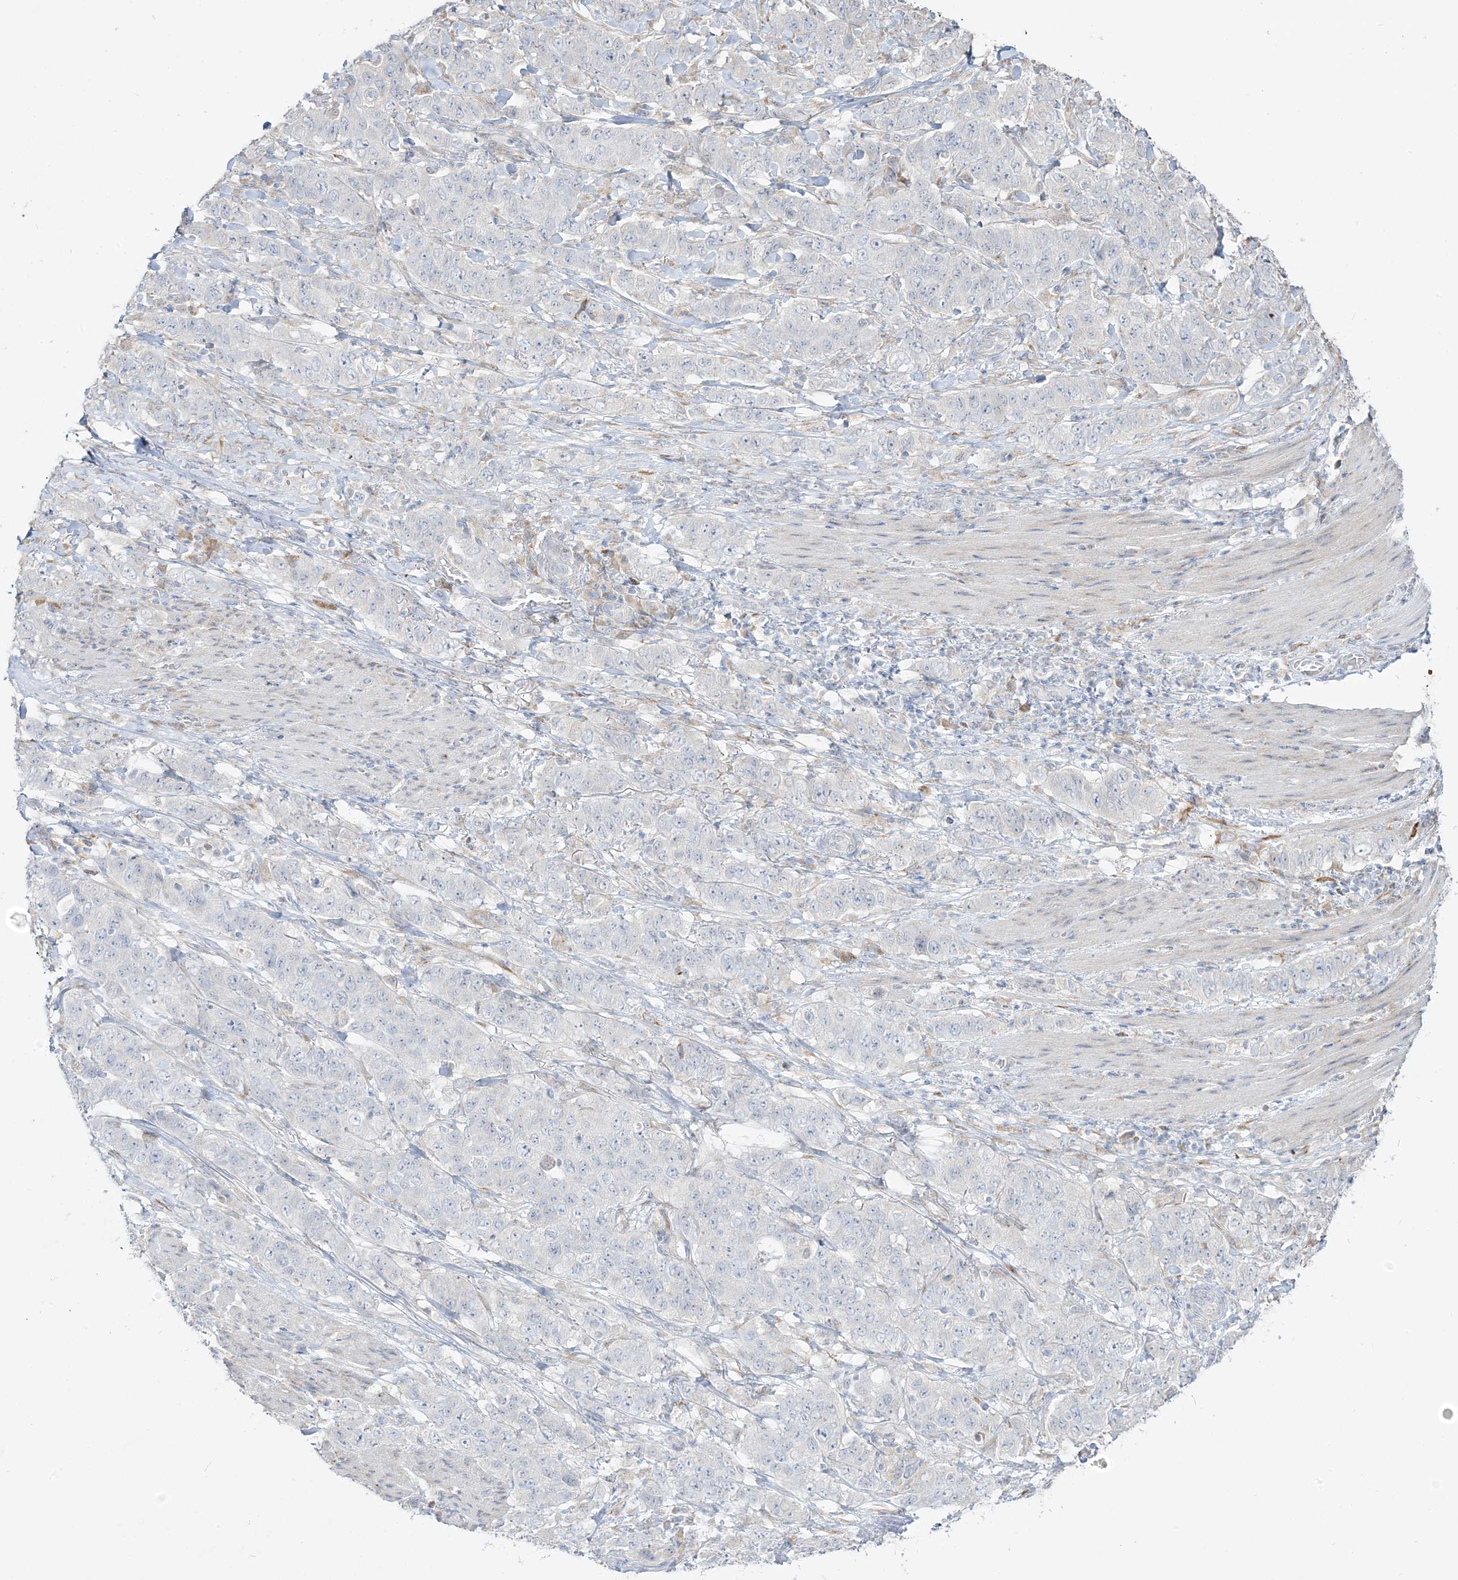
{"staining": {"intensity": "negative", "quantity": "none", "location": "none"}, "tissue": "stomach cancer", "cell_type": "Tumor cells", "image_type": "cancer", "snomed": [{"axis": "morphology", "description": "Adenocarcinoma, NOS"}, {"axis": "topography", "description": "Stomach"}], "caption": "Immunohistochemical staining of human stomach adenocarcinoma displays no significant staining in tumor cells.", "gene": "LOXL3", "patient": {"sex": "male", "age": 48}}